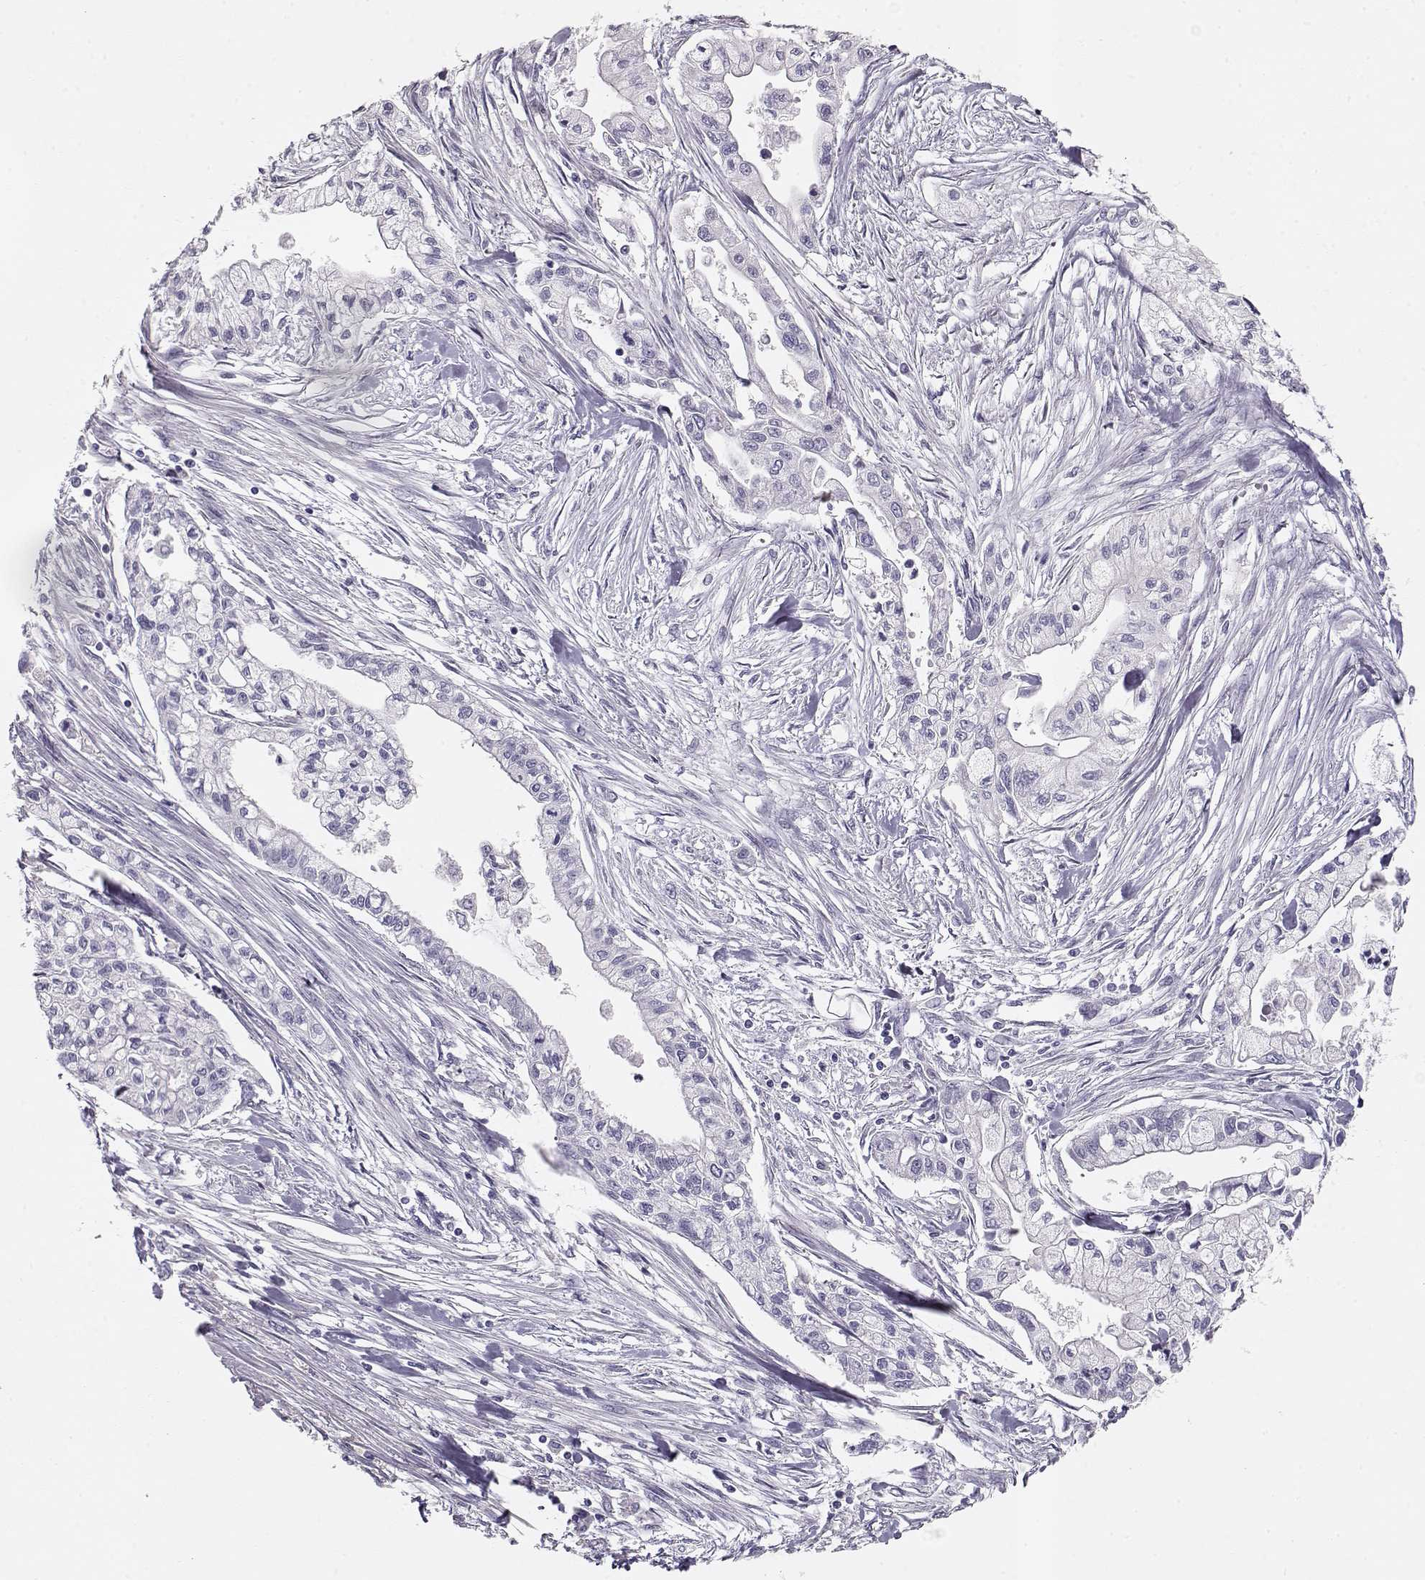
{"staining": {"intensity": "negative", "quantity": "none", "location": "none"}, "tissue": "pancreatic cancer", "cell_type": "Tumor cells", "image_type": "cancer", "snomed": [{"axis": "morphology", "description": "Adenocarcinoma, NOS"}, {"axis": "topography", "description": "Pancreas"}], "caption": "Protein analysis of pancreatic cancer (adenocarcinoma) exhibits no significant positivity in tumor cells.", "gene": "GLIPR1L2", "patient": {"sex": "male", "age": 54}}